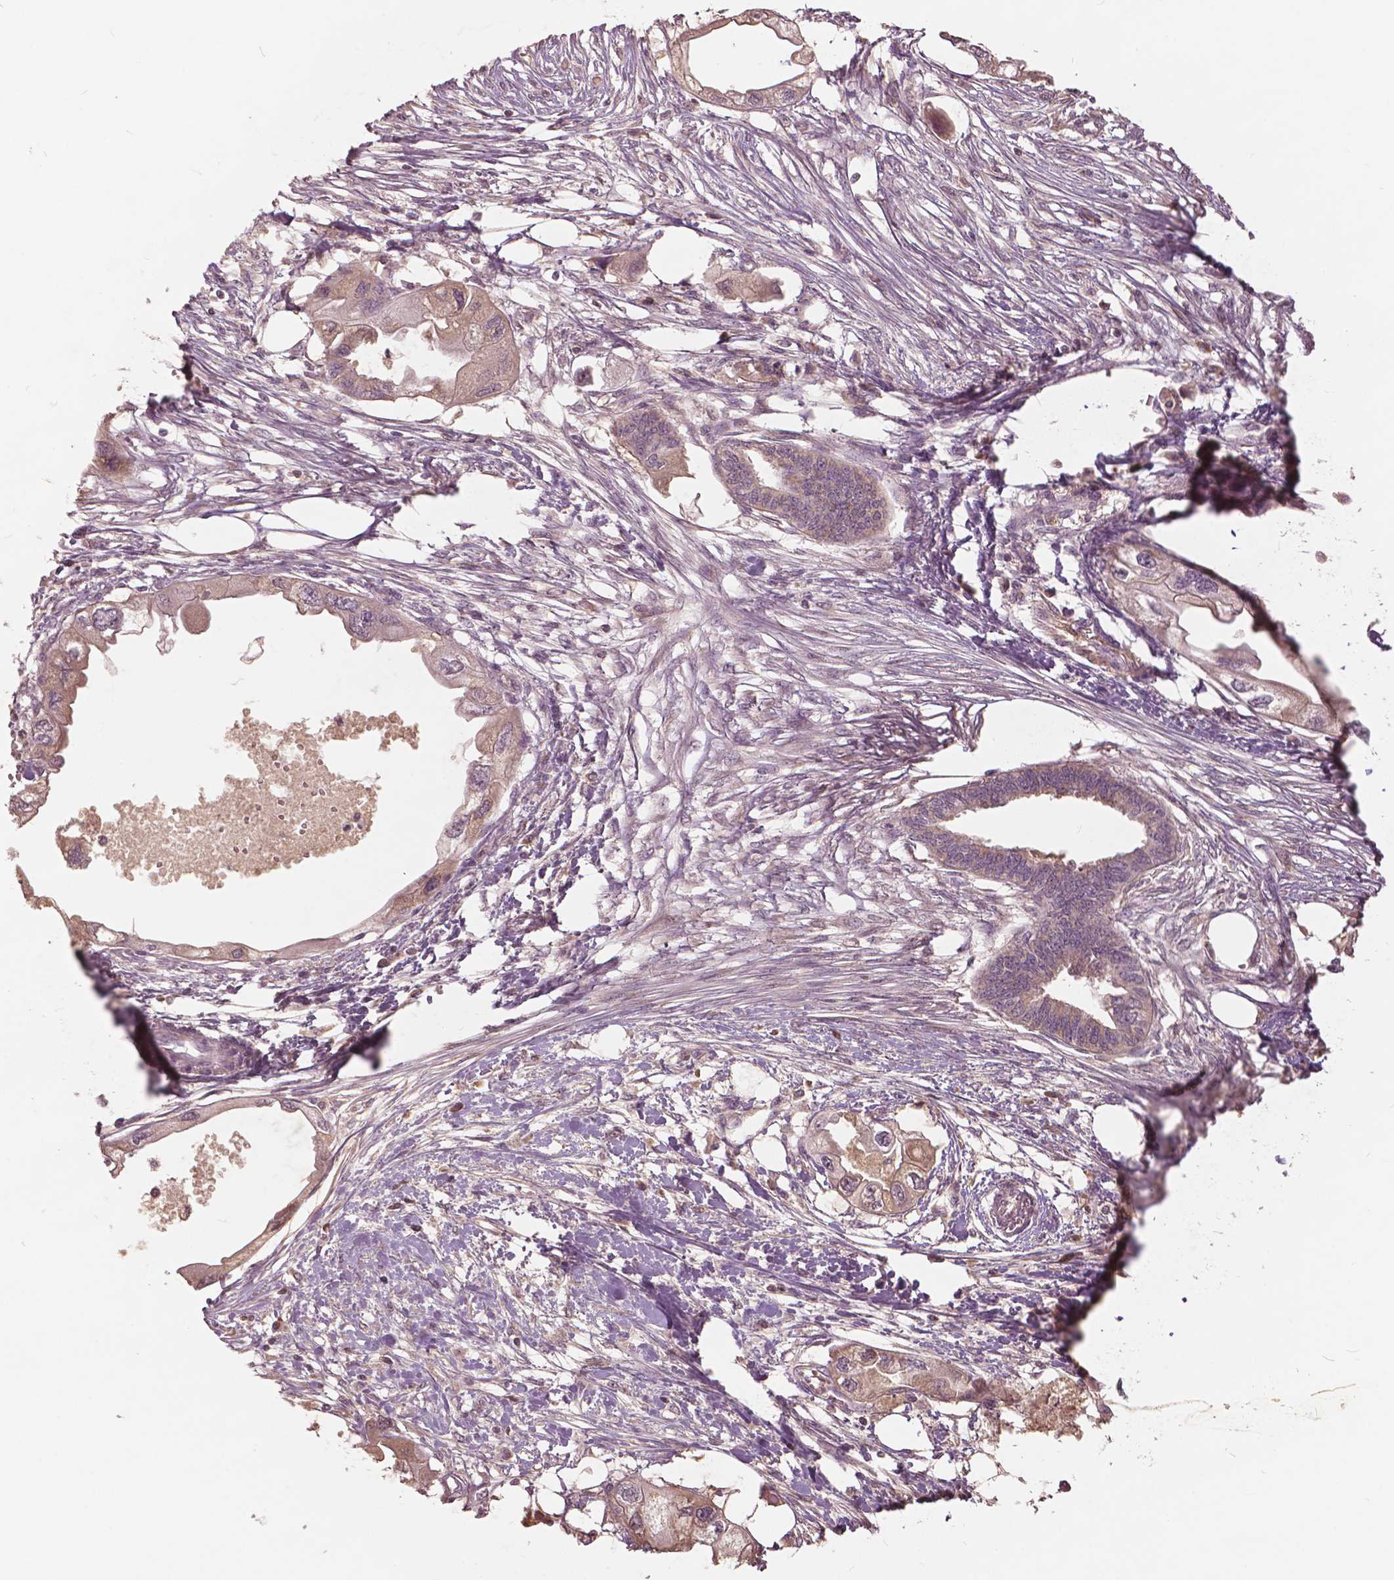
{"staining": {"intensity": "weak", "quantity": ">75%", "location": "cytoplasmic/membranous"}, "tissue": "endometrial cancer", "cell_type": "Tumor cells", "image_type": "cancer", "snomed": [{"axis": "morphology", "description": "Adenocarcinoma, NOS"}, {"axis": "morphology", "description": "Adenocarcinoma, metastatic, NOS"}, {"axis": "topography", "description": "Adipose tissue"}, {"axis": "topography", "description": "Endometrium"}], "caption": "IHC micrograph of neoplastic tissue: endometrial cancer stained using immunohistochemistry (IHC) displays low levels of weak protein expression localized specifically in the cytoplasmic/membranous of tumor cells, appearing as a cytoplasmic/membranous brown color.", "gene": "ANGPTL4", "patient": {"sex": "female", "age": 67}}